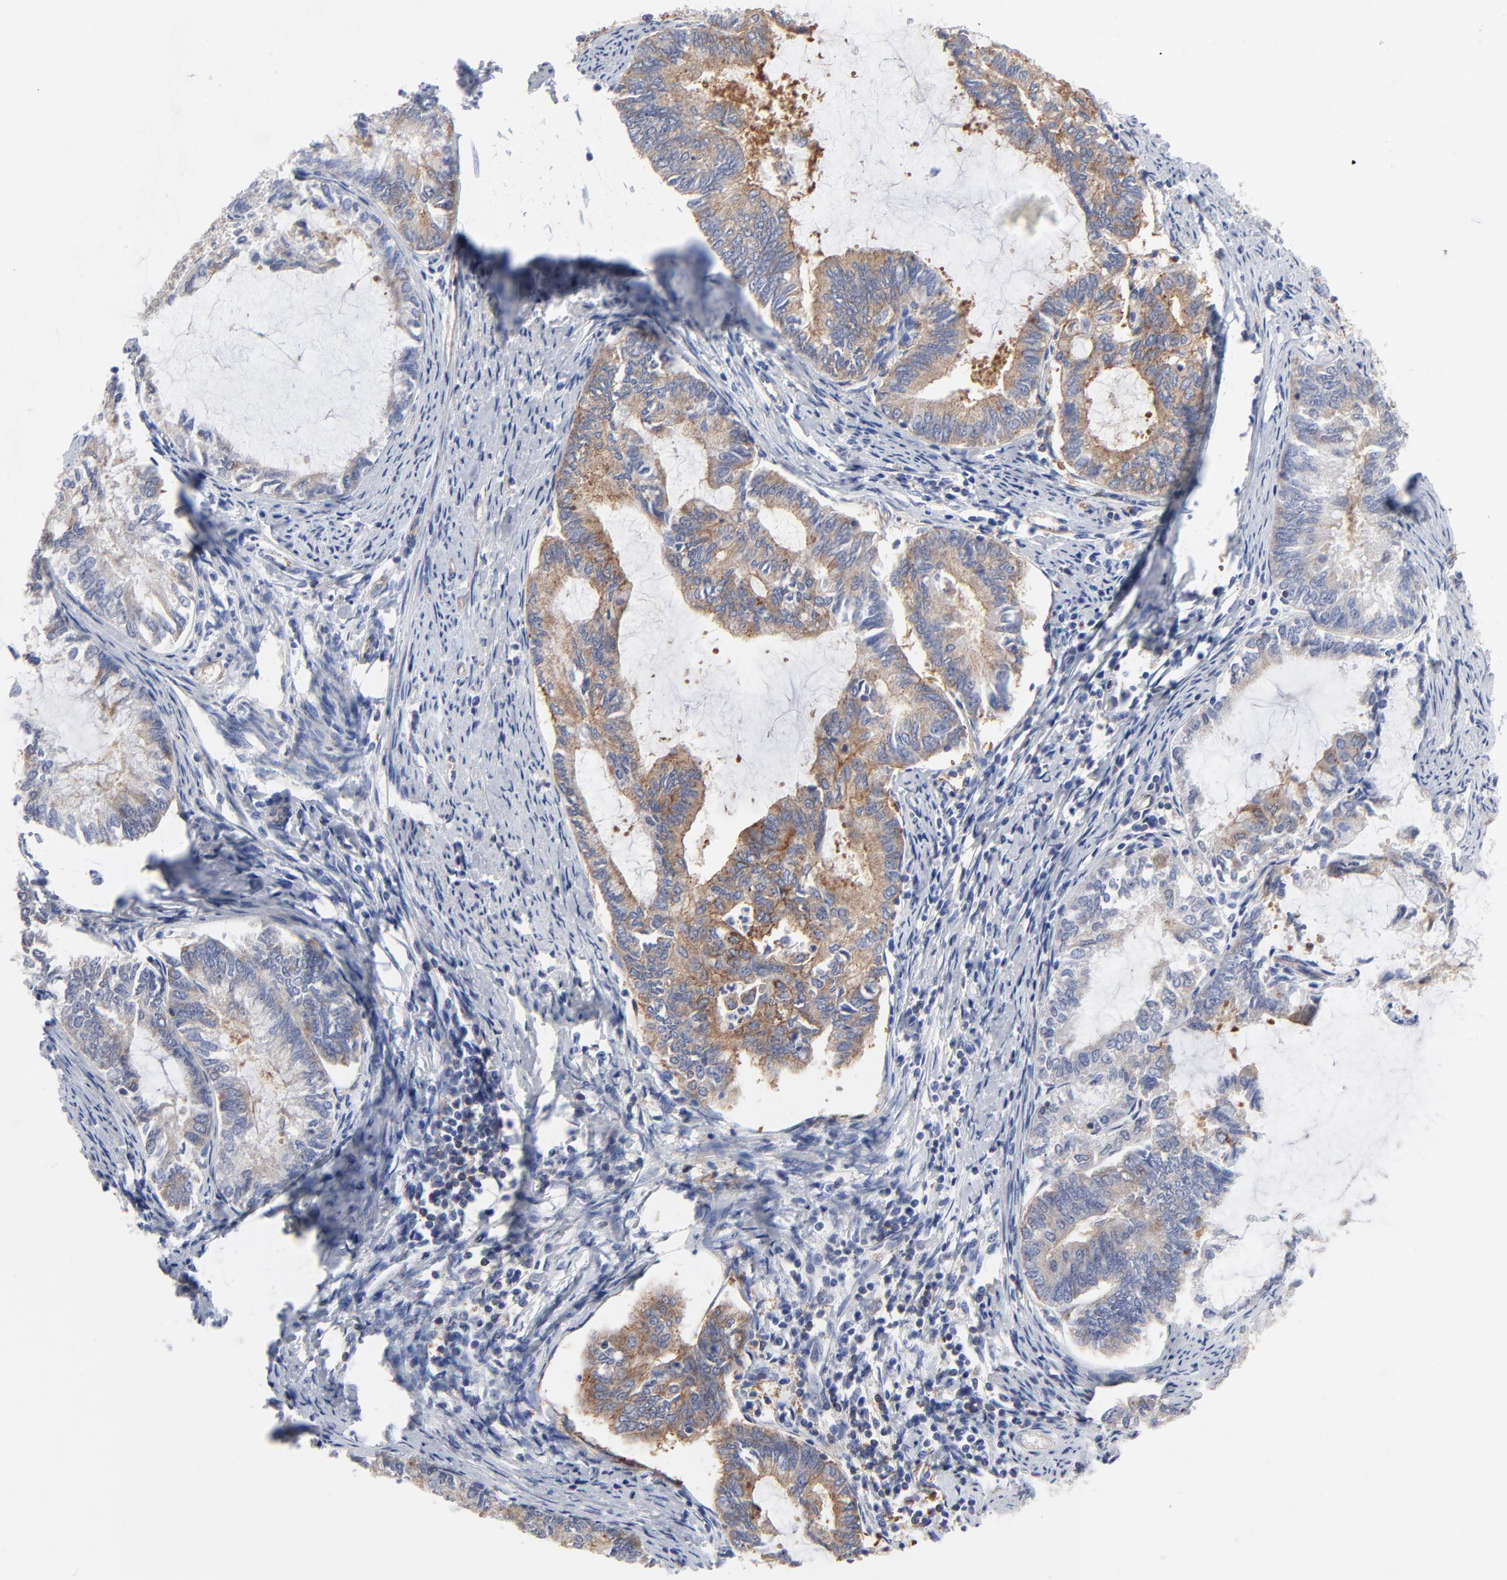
{"staining": {"intensity": "moderate", "quantity": ">75%", "location": "cytoplasmic/membranous"}, "tissue": "endometrial cancer", "cell_type": "Tumor cells", "image_type": "cancer", "snomed": [{"axis": "morphology", "description": "Adenocarcinoma, NOS"}, {"axis": "topography", "description": "Endometrium"}], "caption": "High-power microscopy captured an immunohistochemistry (IHC) photomicrograph of adenocarcinoma (endometrial), revealing moderate cytoplasmic/membranous expression in about >75% of tumor cells.", "gene": "CD2AP", "patient": {"sex": "female", "age": 86}}